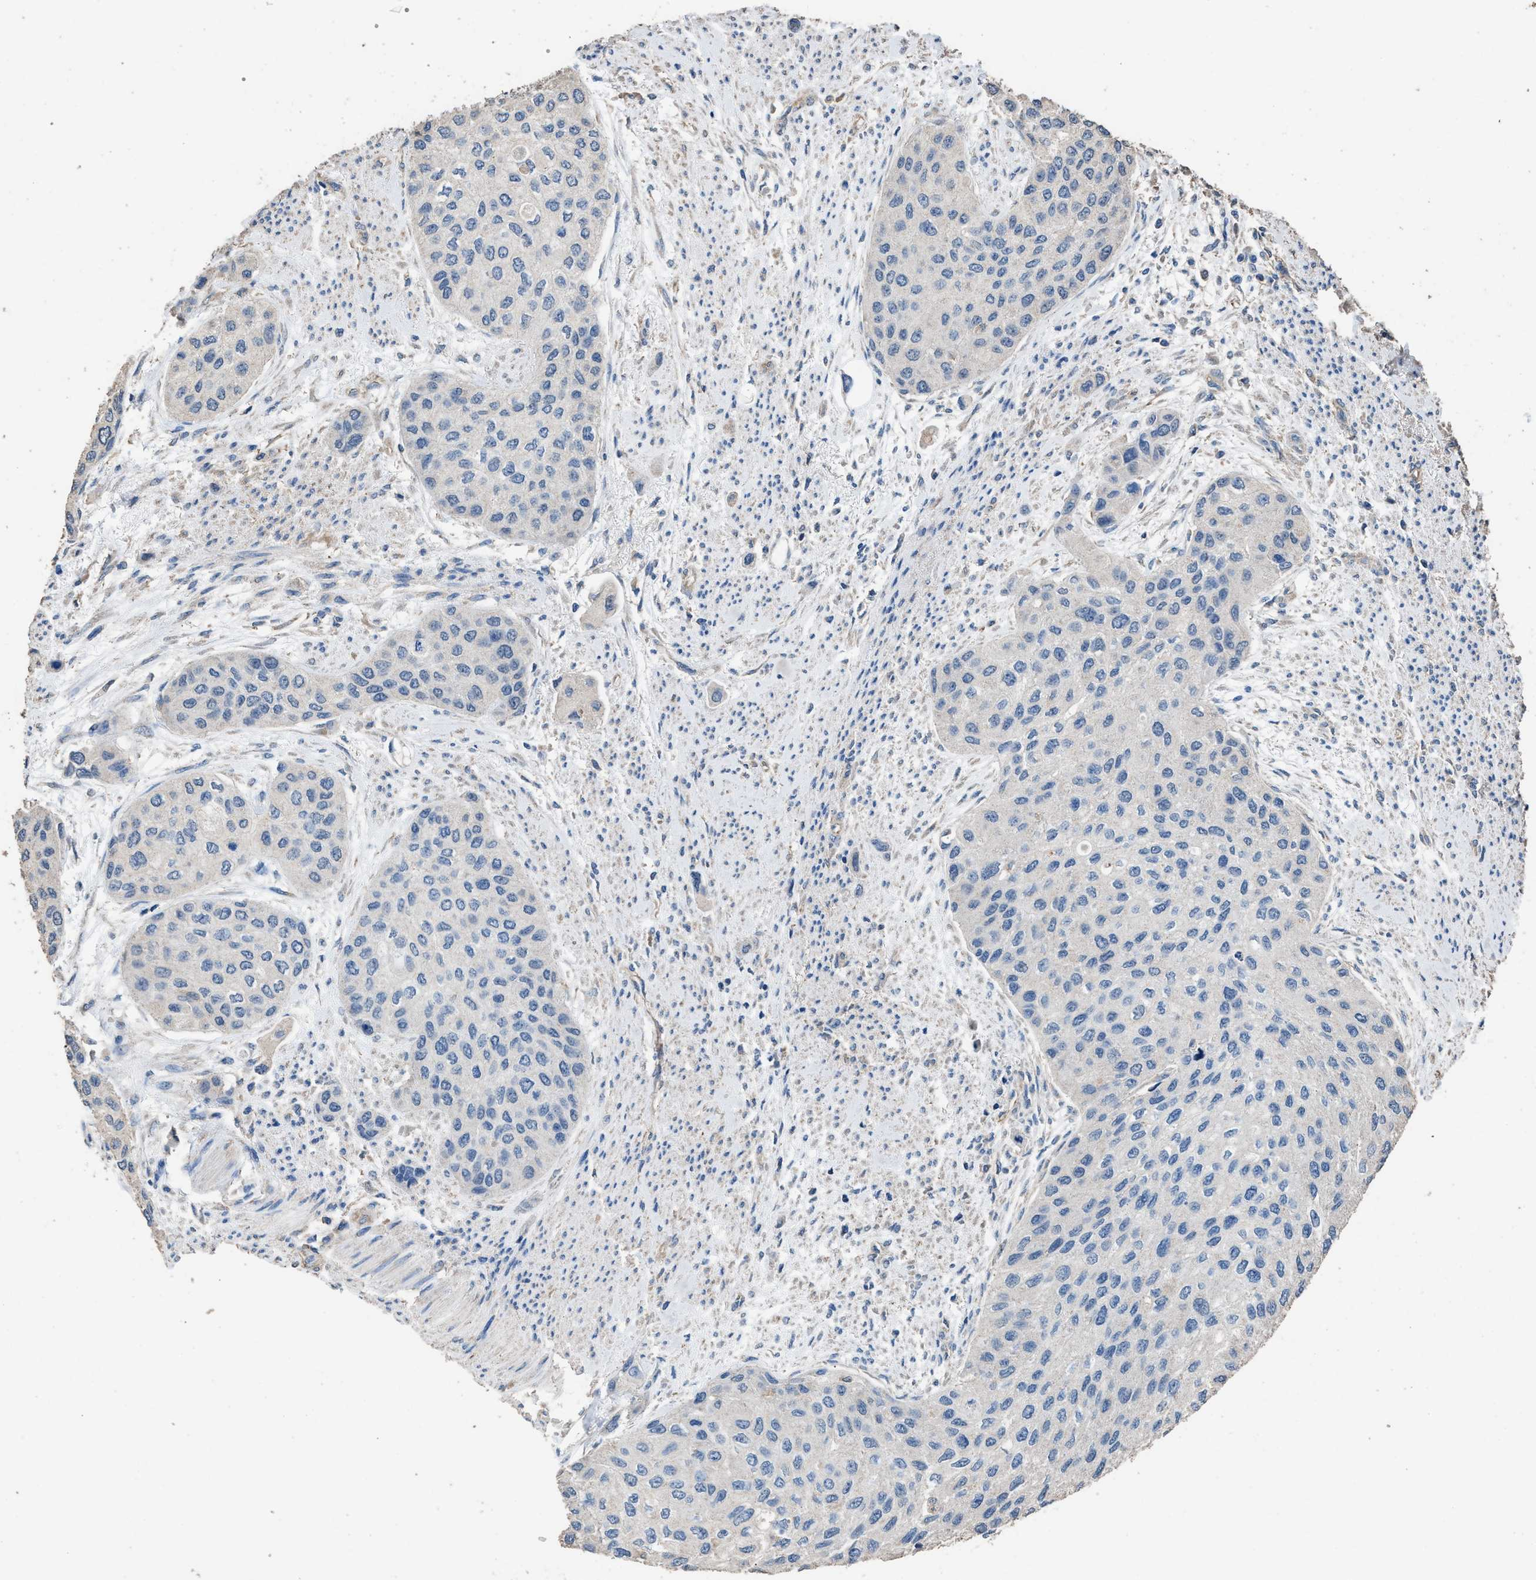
{"staining": {"intensity": "negative", "quantity": "none", "location": "none"}, "tissue": "urothelial cancer", "cell_type": "Tumor cells", "image_type": "cancer", "snomed": [{"axis": "morphology", "description": "Urothelial carcinoma, High grade"}, {"axis": "topography", "description": "Urinary bladder"}], "caption": "Urothelial cancer was stained to show a protein in brown. There is no significant positivity in tumor cells.", "gene": "ITSN1", "patient": {"sex": "female", "age": 56}}